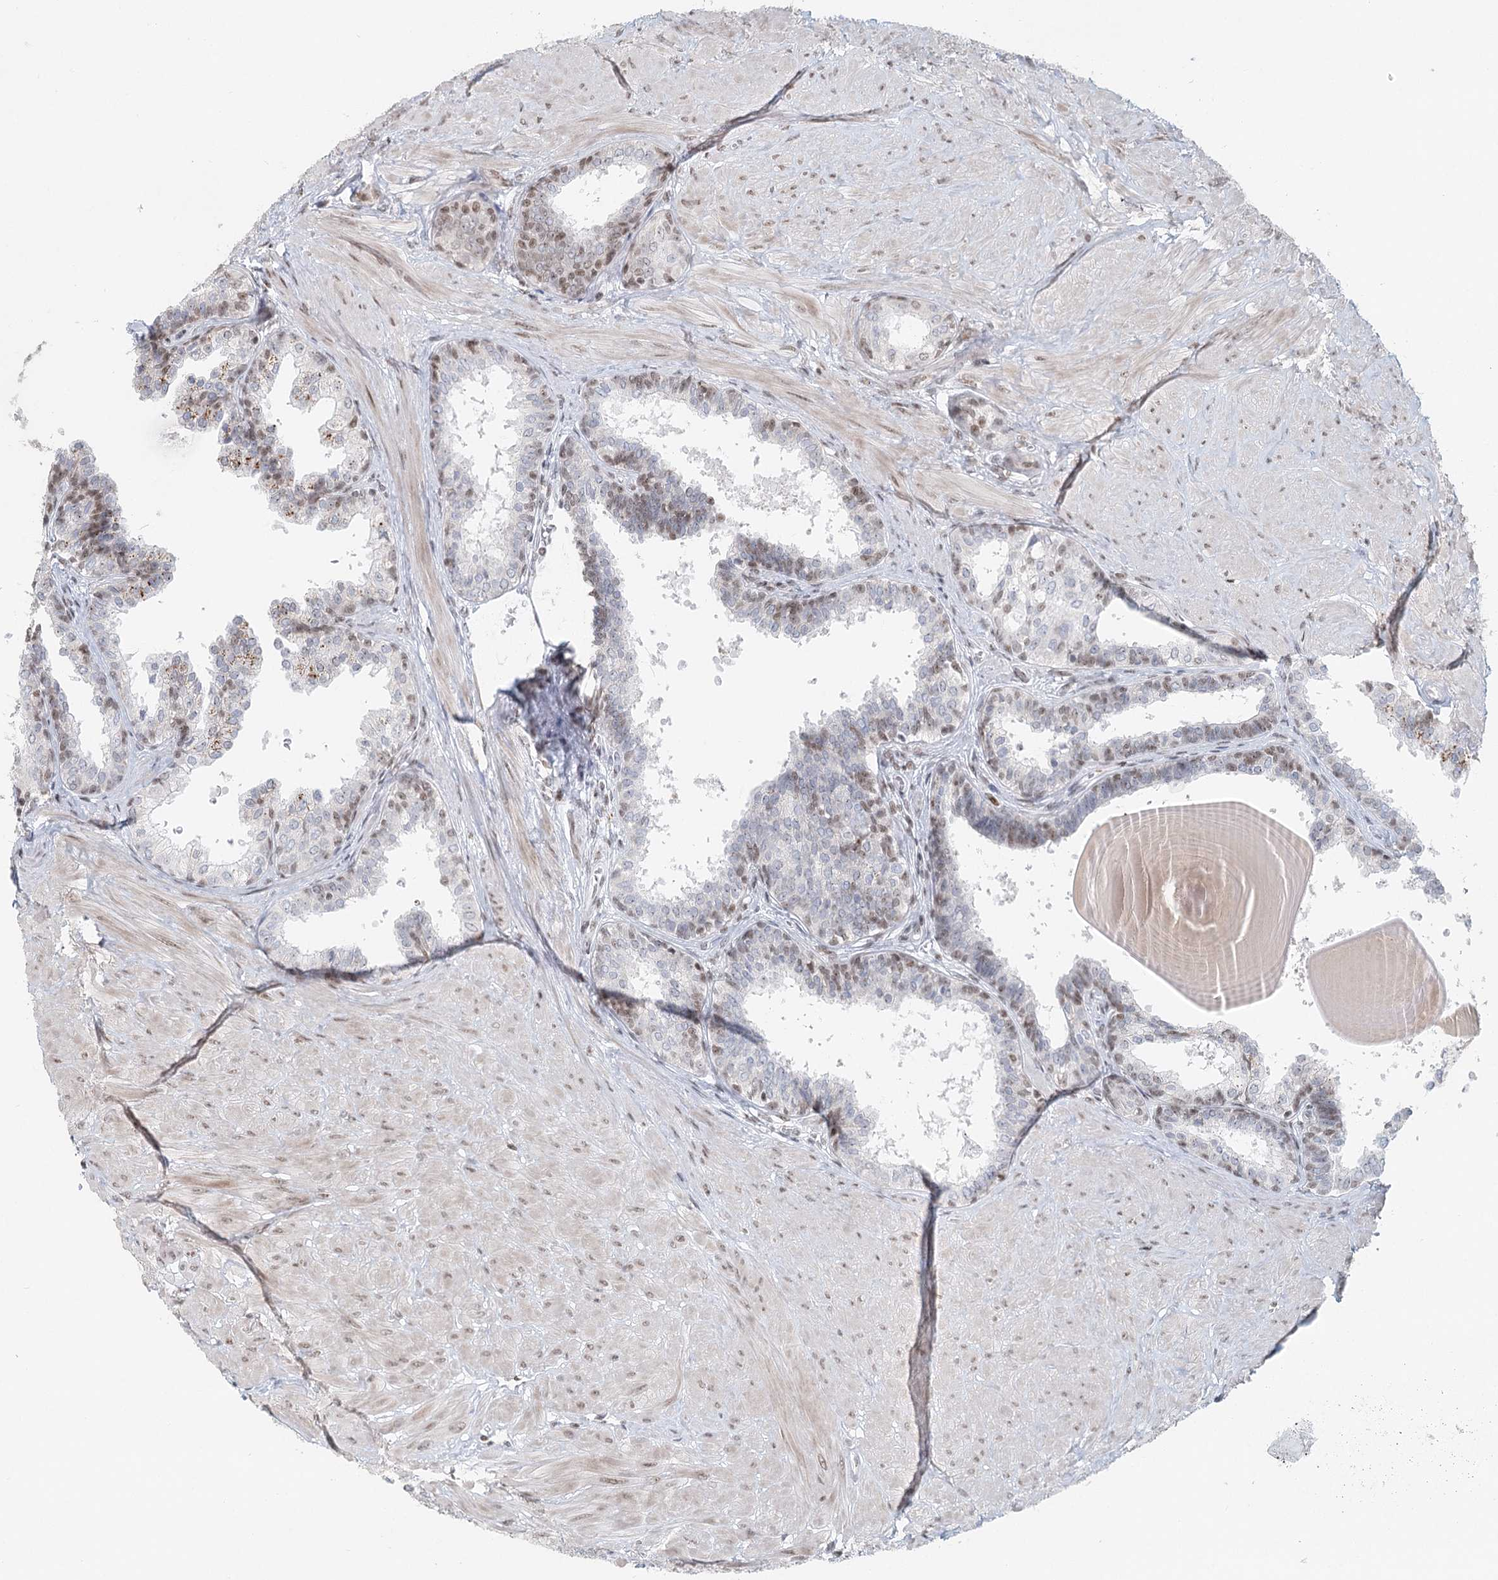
{"staining": {"intensity": "moderate", "quantity": "<25%", "location": "nuclear"}, "tissue": "prostate", "cell_type": "Glandular cells", "image_type": "normal", "snomed": [{"axis": "morphology", "description": "Normal tissue, NOS"}, {"axis": "topography", "description": "Prostate"}], "caption": "Unremarkable prostate displays moderate nuclear staining in approximately <25% of glandular cells The protein of interest is stained brown, and the nuclei are stained in blue (DAB (3,3'-diaminobenzidine) IHC with brightfield microscopy, high magnification)..", "gene": "BNIP5", "patient": {"sex": "male", "age": 48}}